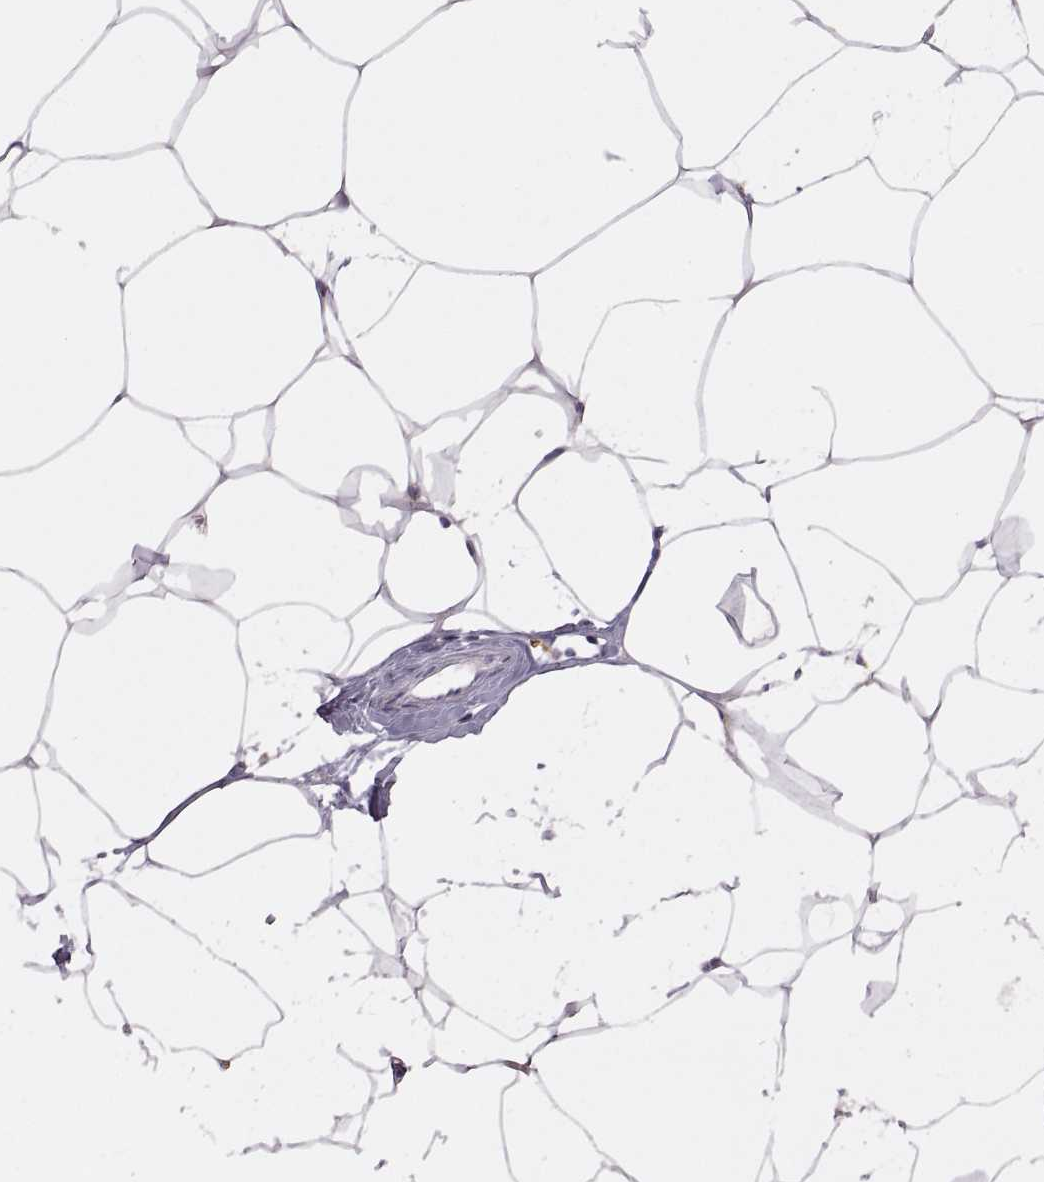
{"staining": {"intensity": "negative", "quantity": "none", "location": "none"}, "tissue": "breast", "cell_type": "Adipocytes", "image_type": "normal", "snomed": [{"axis": "morphology", "description": "Normal tissue, NOS"}, {"axis": "topography", "description": "Breast"}], "caption": "Adipocytes show no significant protein staining in unremarkable breast.", "gene": "MEIOC", "patient": {"sex": "female", "age": 32}}